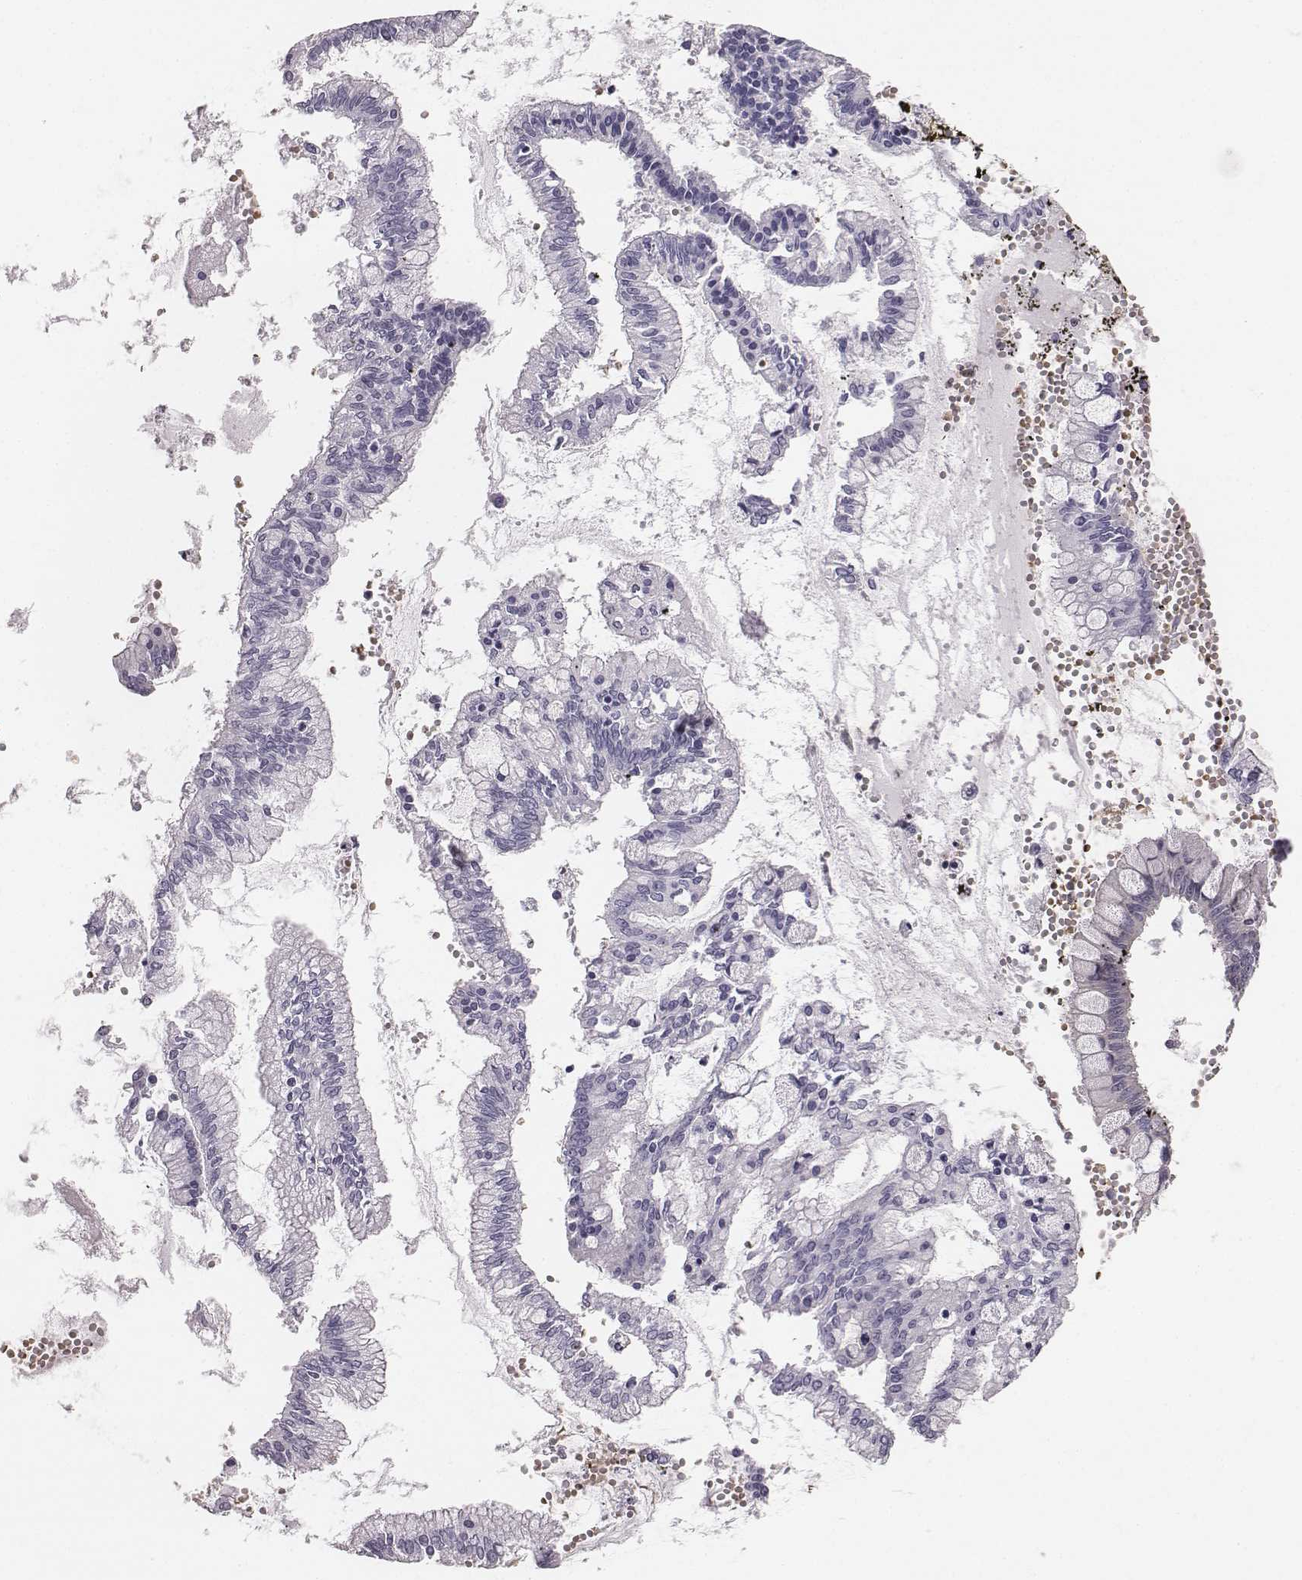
{"staining": {"intensity": "negative", "quantity": "none", "location": "none"}, "tissue": "ovarian cancer", "cell_type": "Tumor cells", "image_type": "cancer", "snomed": [{"axis": "morphology", "description": "Cystadenocarcinoma, mucinous, NOS"}, {"axis": "topography", "description": "Ovary"}], "caption": "Ovarian cancer (mucinous cystadenocarcinoma) stained for a protein using immunohistochemistry (IHC) demonstrates no staining tumor cells.", "gene": "HBZ", "patient": {"sex": "female", "age": 67}}